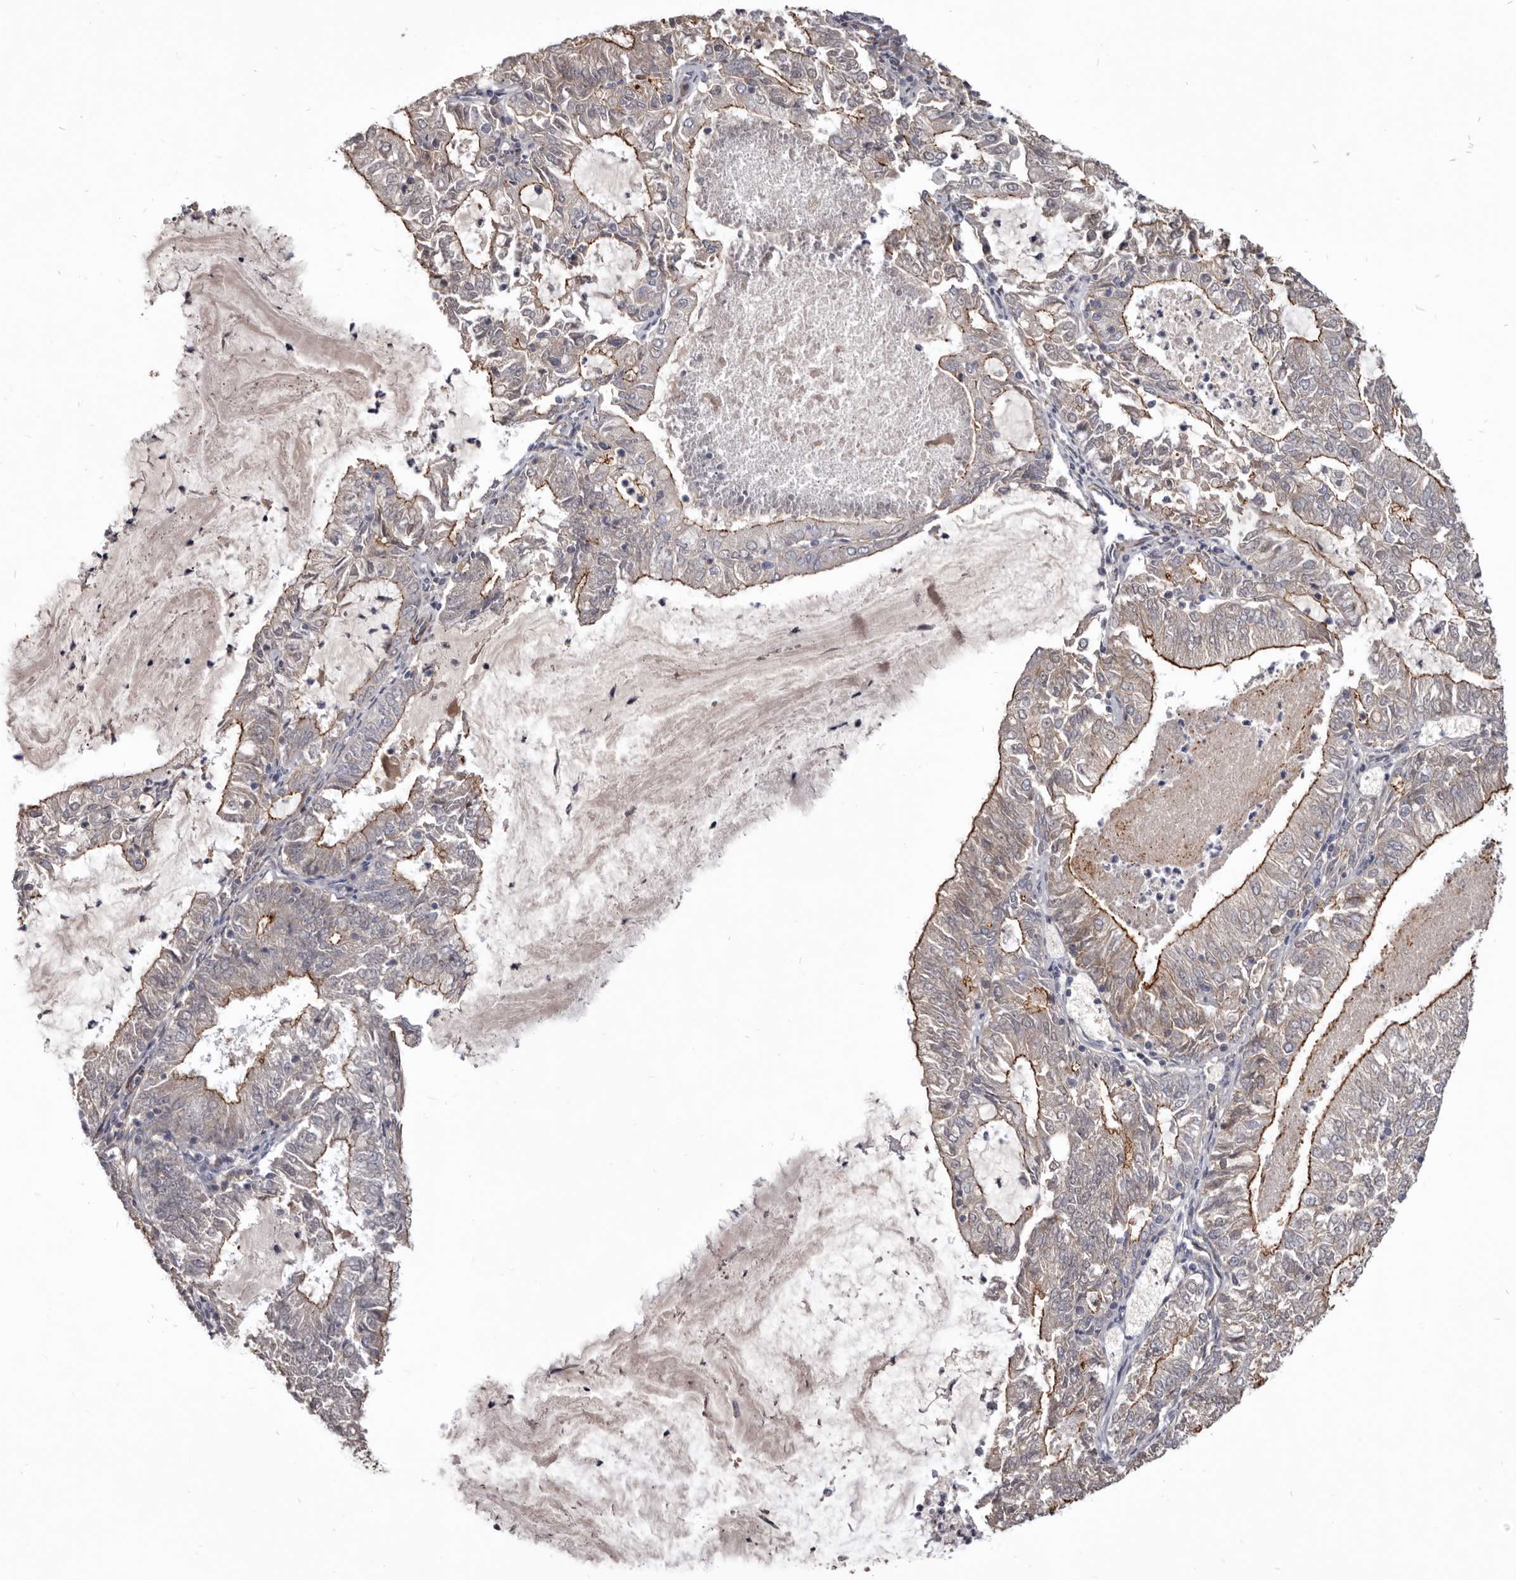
{"staining": {"intensity": "moderate", "quantity": "25%-75%", "location": "cytoplasmic/membranous"}, "tissue": "endometrial cancer", "cell_type": "Tumor cells", "image_type": "cancer", "snomed": [{"axis": "morphology", "description": "Adenocarcinoma, NOS"}, {"axis": "topography", "description": "Endometrium"}], "caption": "An immunohistochemistry (IHC) histopathology image of neoplastic tissue is shown. Protein staining in brown highlights moderate cytoplasmic/membranous positivity in endometrial cancer within tumor cells.", "gene": "CGN", "patient": {"sex": "female", "age": 57}}